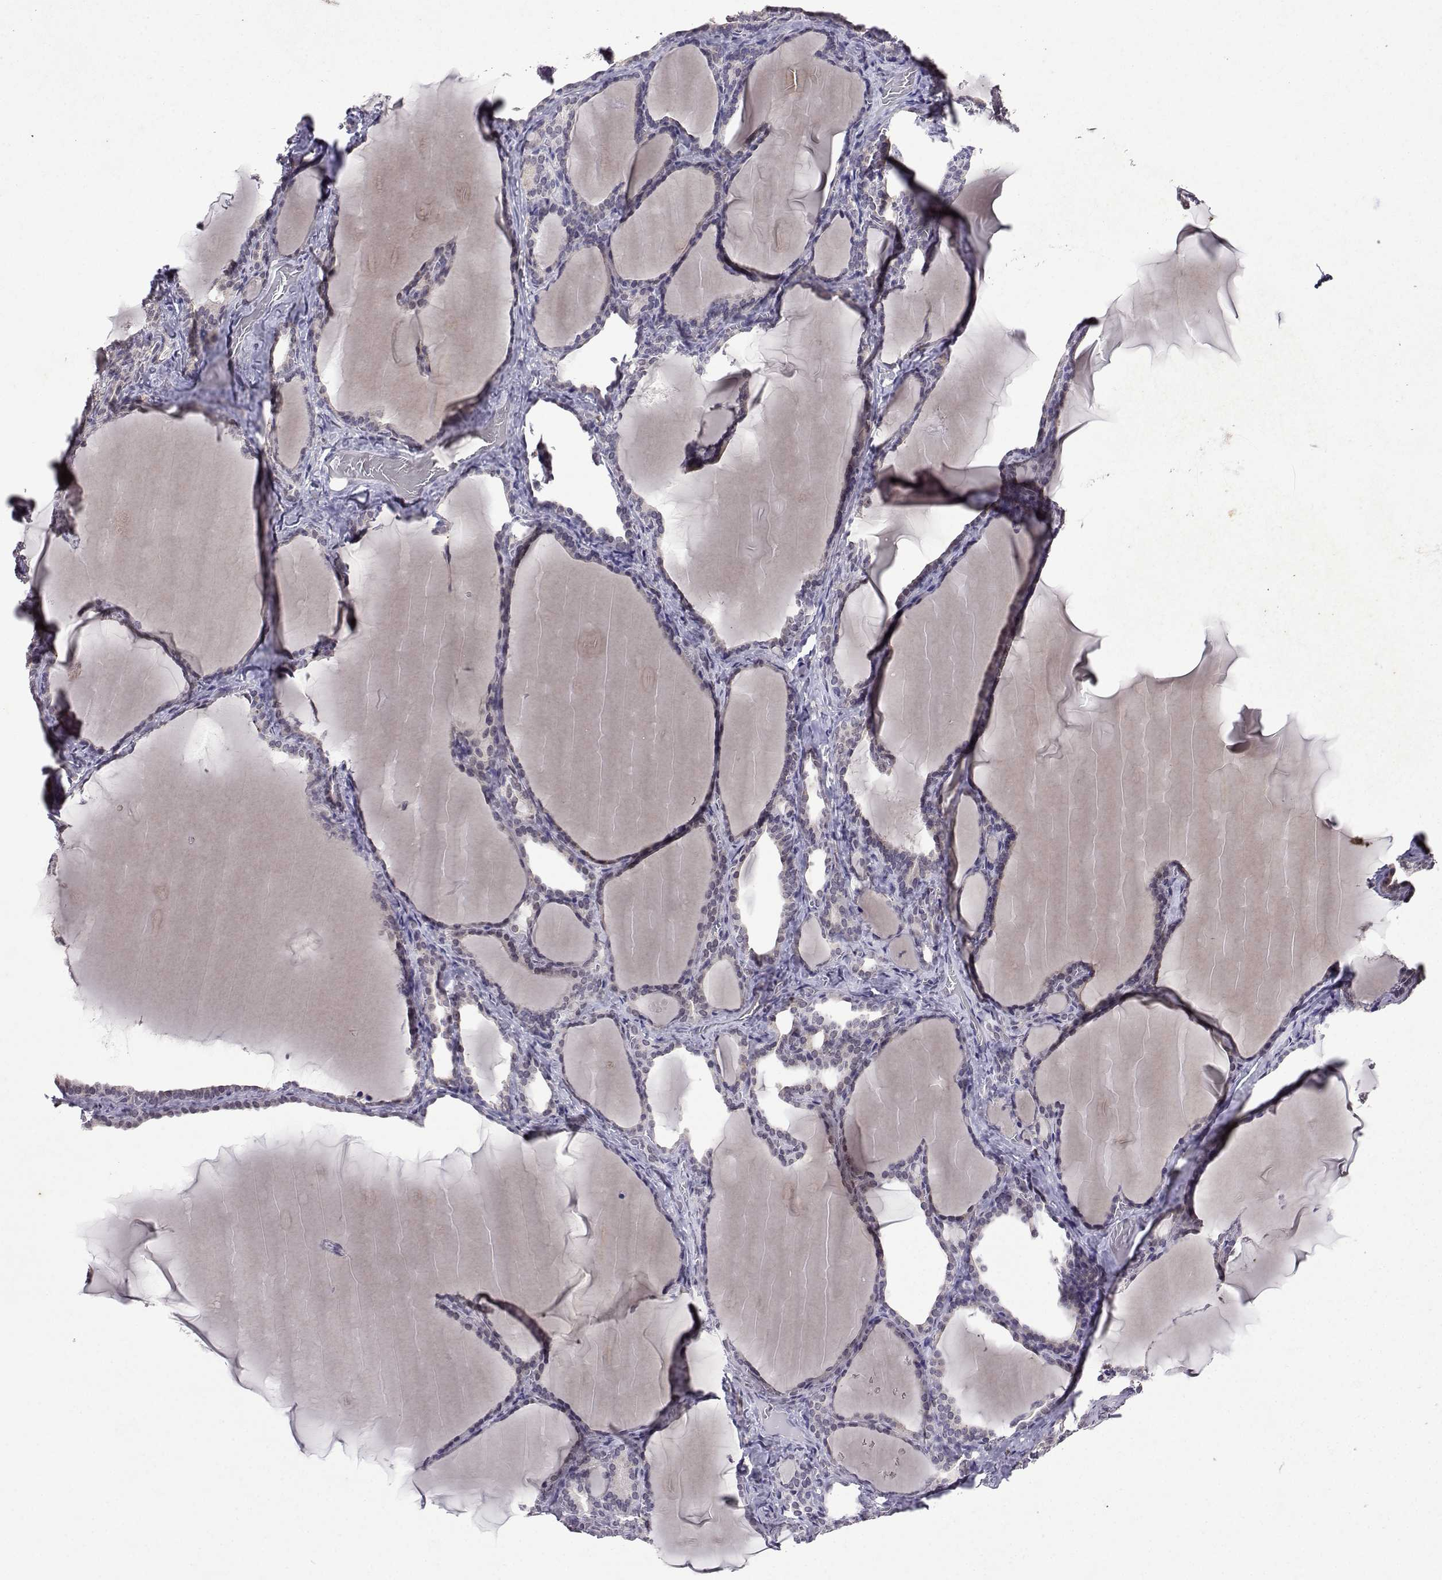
{"staining": {"intensity": "weak", "quantity": "<25%", "location": "cytoplasmic/membranous"}, "tissue": "thyroid gland", "cell_type": "Glandular cells", "image_type": "normal", "snomed": [{"axis": "morphology", "description": "Normal tissue, NOS"}, {"axis": "morphology", "description": "Hyperplasia, NOS"}, {"axis": "topography", "description": "Thyroid gland"}], "caption": "DAB immunohistochemical staining of normal thyroid gland exhibits no significant staining in glandular cells.", "gene": "CCL28", "patient": {"sex": "female", "age": 27}}